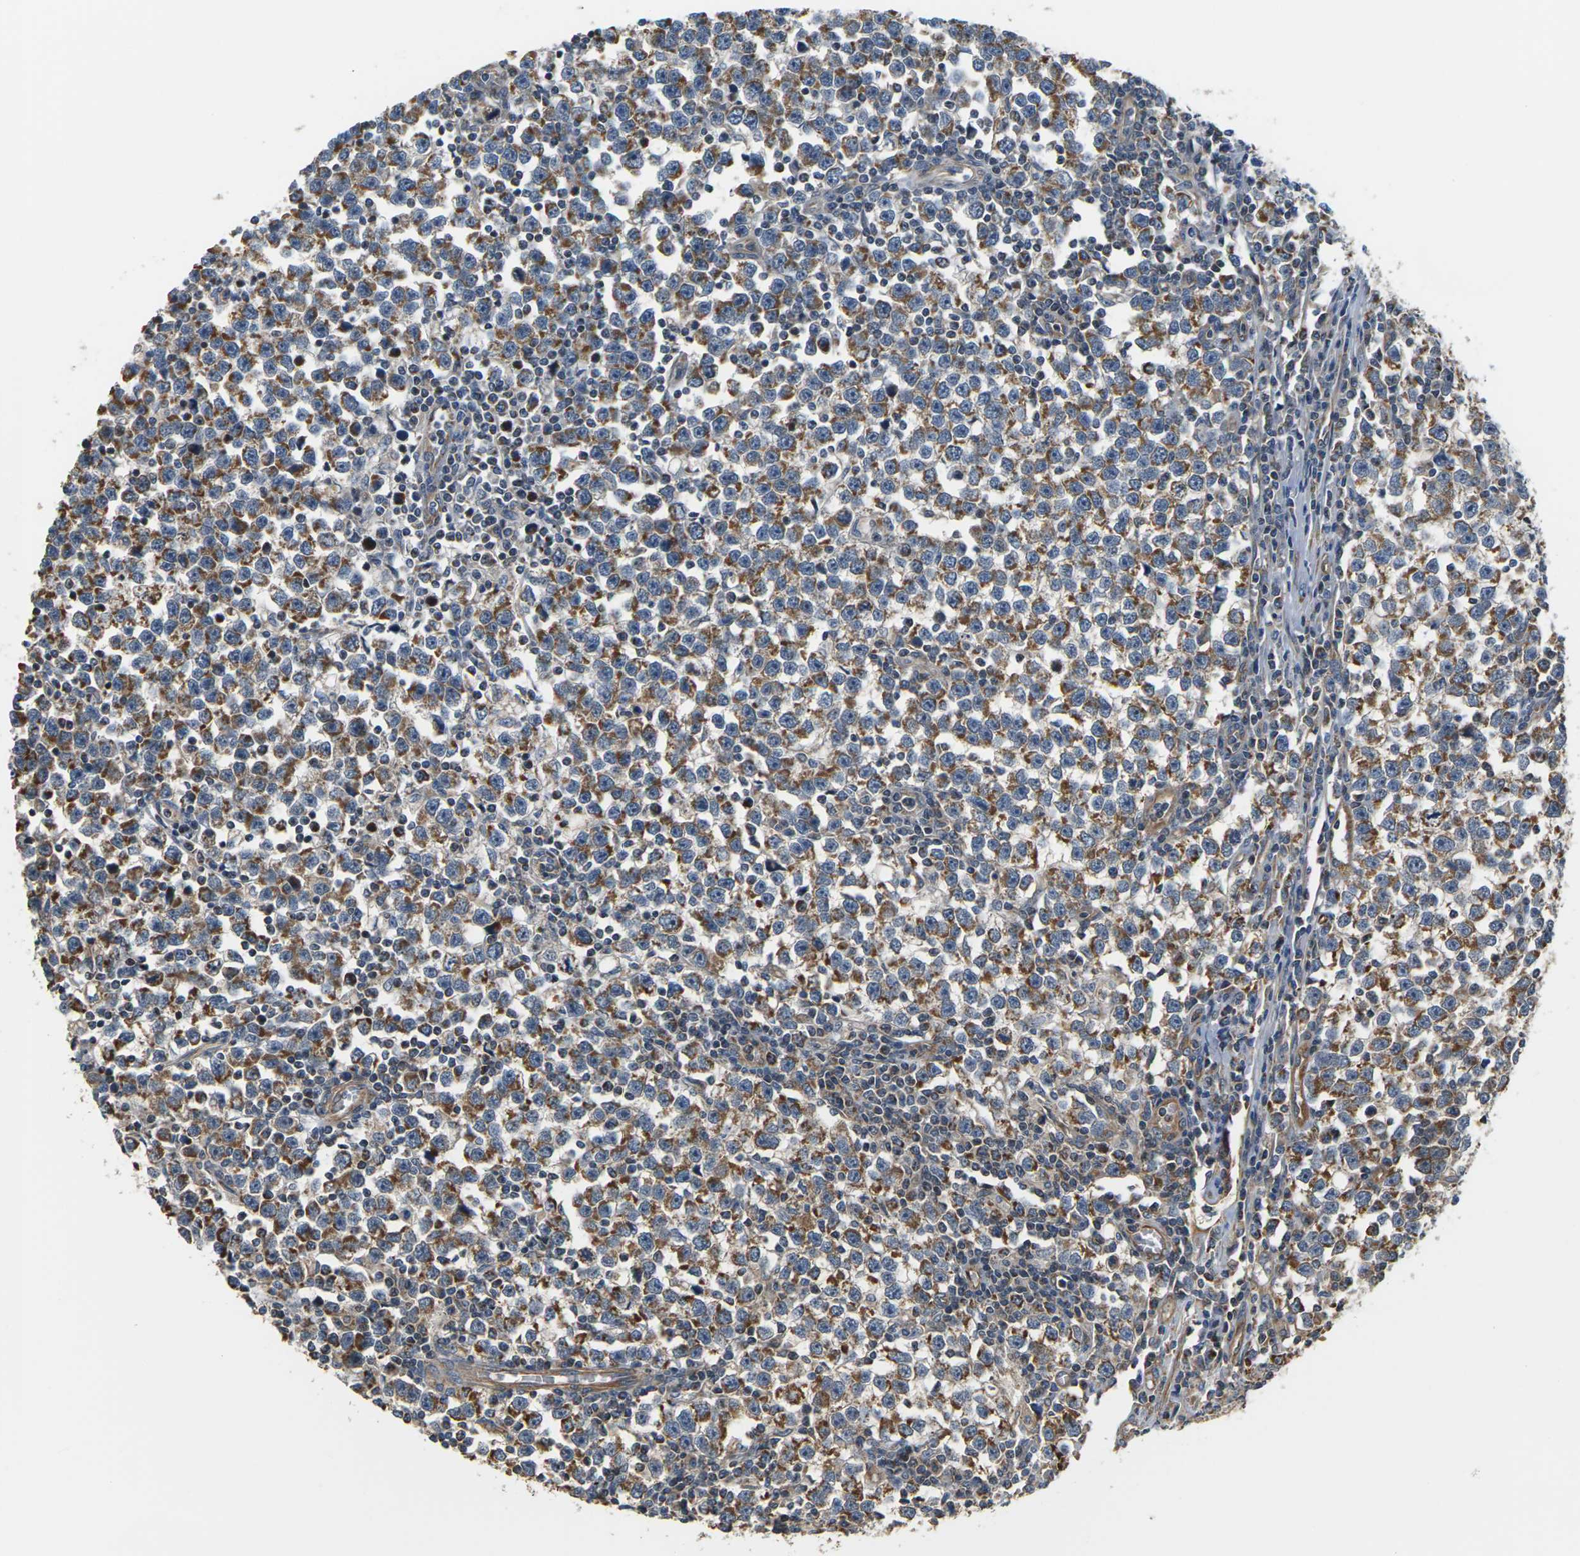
{"staining": {"intensity": "moderate", "quantity": ">75%", "location": "cytoplasmic/membranous"}, "tissue": "testis cancer", "cell_type": "Tumor cells", "image_type": "cancer", "snomed": [{"axis": "morphology", "description": "Seminoma, NOS"}, {"axis": "topography", "description": "Testis"}], "caption": "Human testis cancer stained with a protein marker displays moderate staining in tumor cells.", "gene": "PCDHB4", "patient": {"sex": "male", "age": 43}}